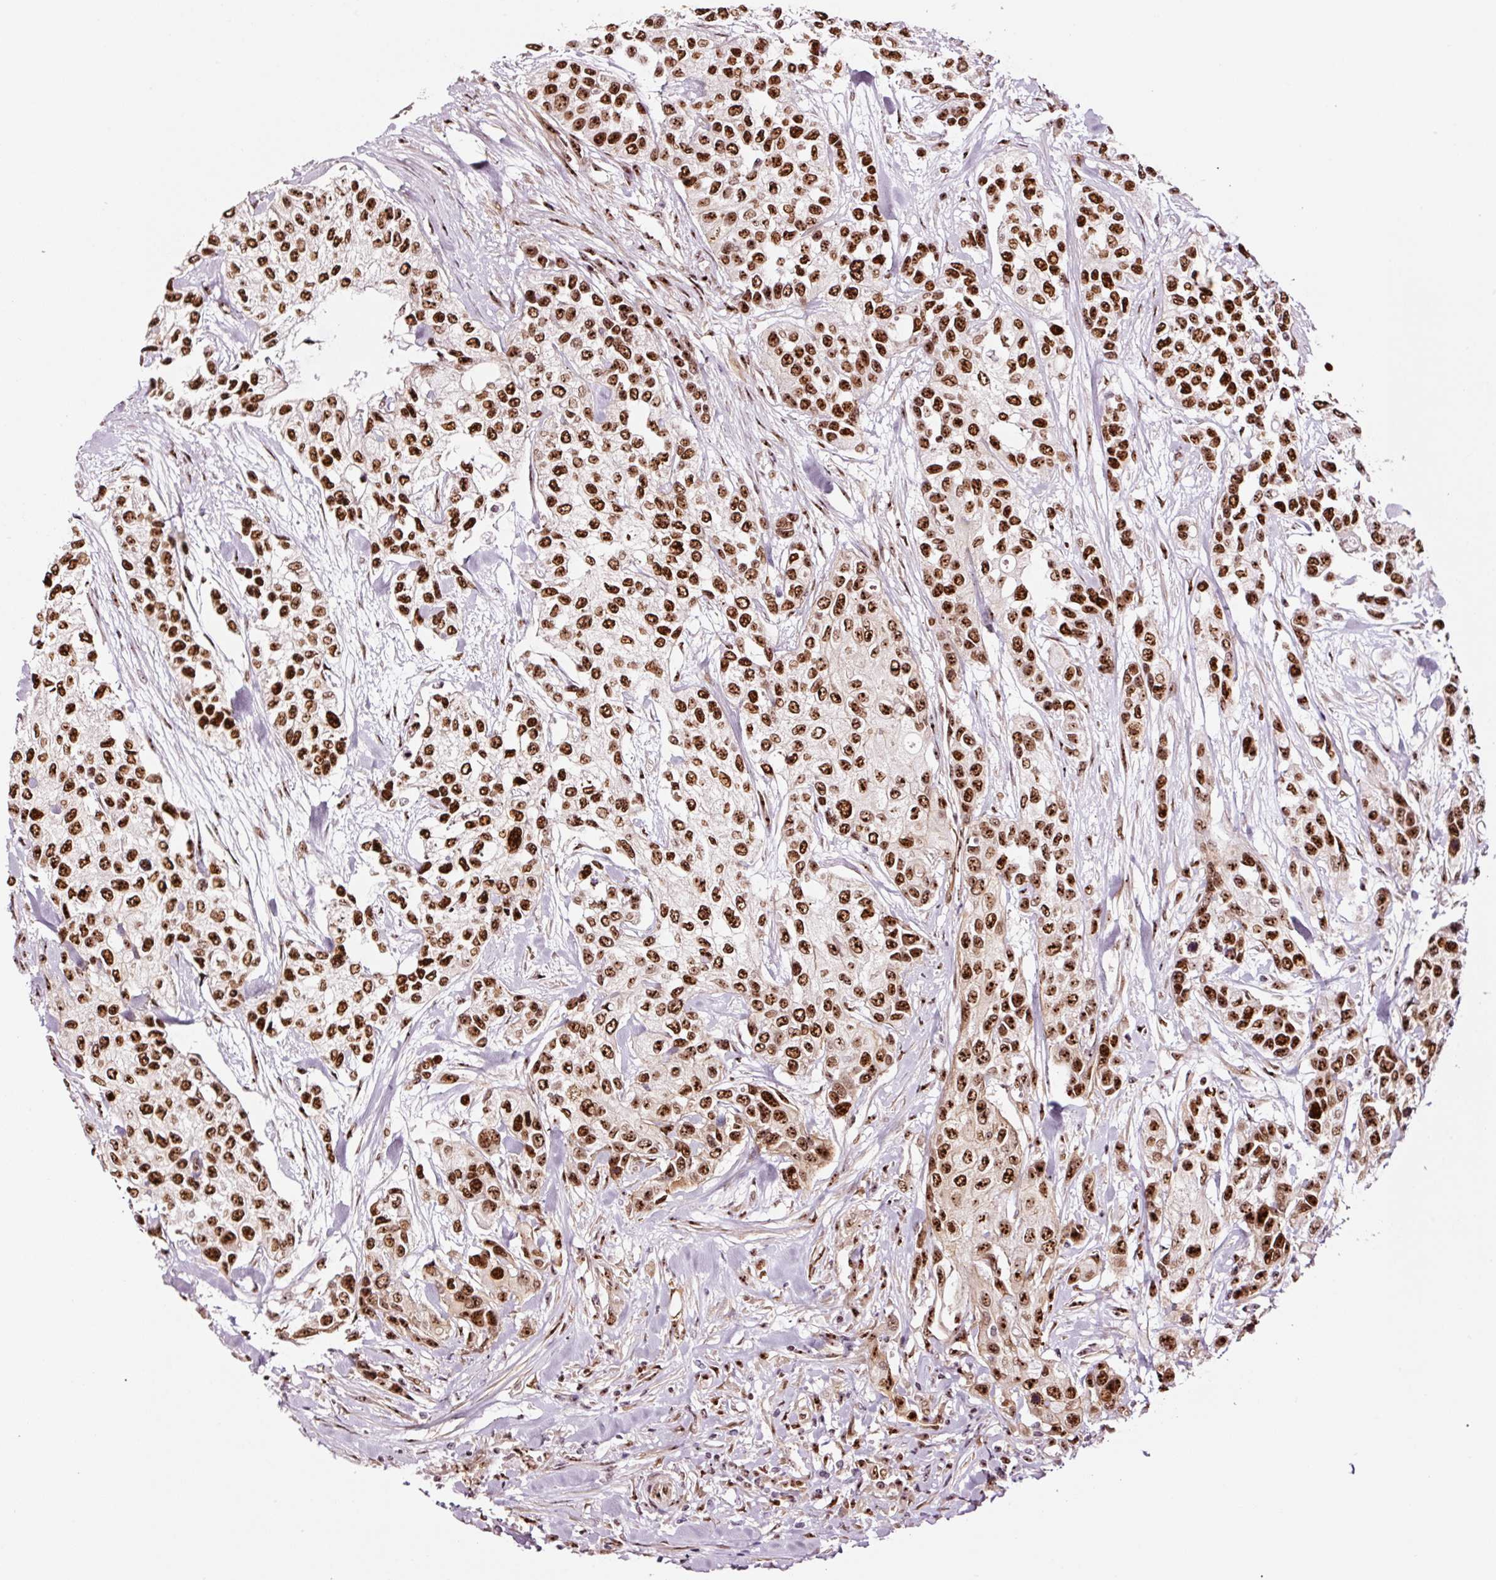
{"staining": {"intensity": "strong", "quantity": ">75%", "location": "nuclear"}, "tissue": "urothelial cancer", "cell_type": "Tumor cells", "image_type": "cancer", "snomed": [{"axis": "morphology", "description": "Normal tissue, NOS"}, {"axis": "morphology", "description": "Urothelial carcinoma, High grade"}, {"axis": "topography", "description": "Vascular tissue"}, {"axis": "topography", "description": "Urinary bladder"}], "caption": "A micrograph of high-grade urothelial carcinoma stained for a protein reveals strong nuclear brown staining in tumor cells. The protein is shown in brown color, while the nuclei are stained blue.", "gene": "GNL3", "patient": {"sex": "female", "age": 56}}